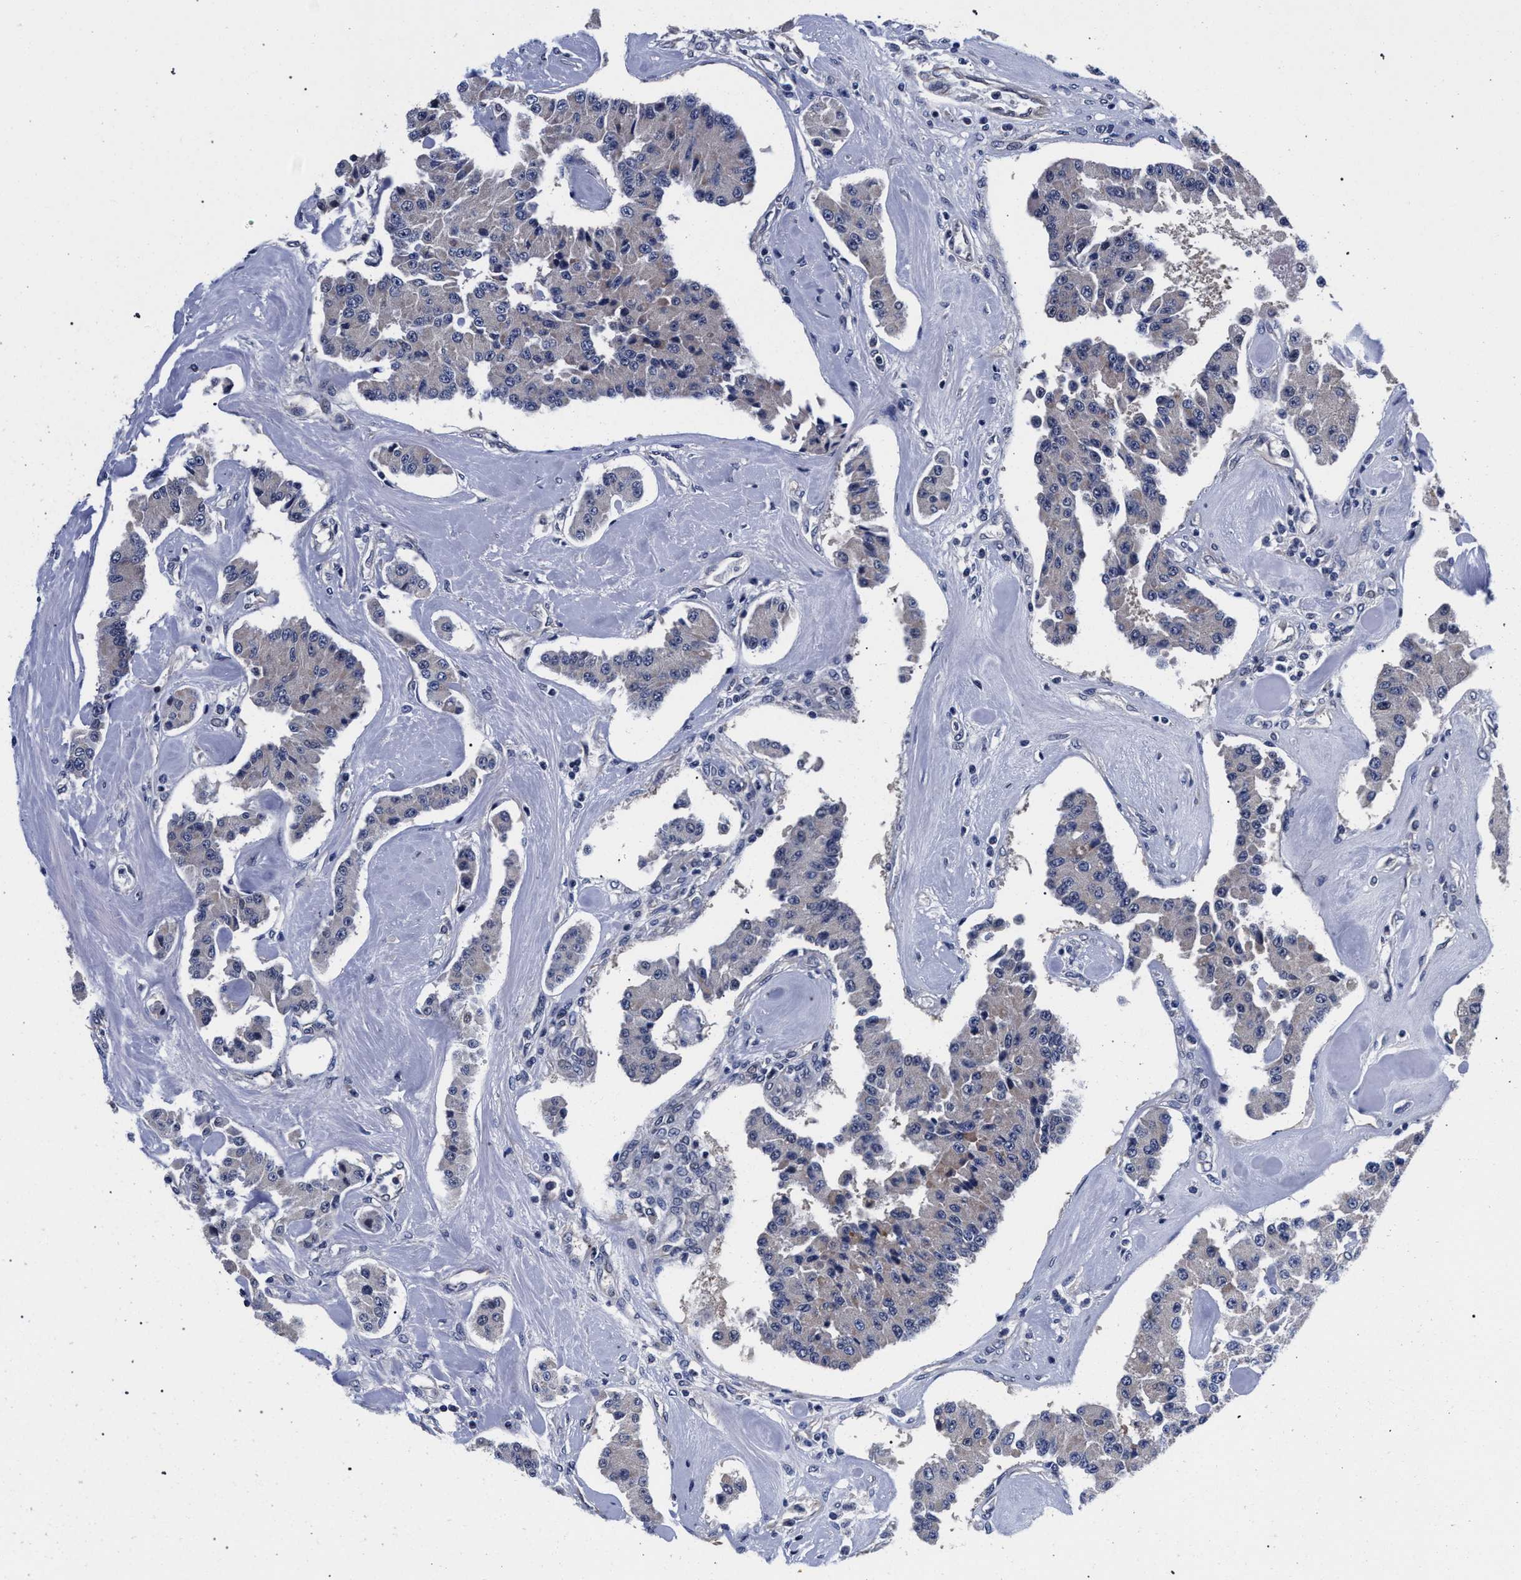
{"staining": {"intensity": "negative", "quantity": "none", "location": "none"}, "tissue": "carcinoid", "cell_type": "Tumor cells", "image_type": "cancer", "snomed": [{"axis": "morphology", "description": "Carcinoid, malignant, NOS"}, {"axis": "topography", "description": "Pancreas"}], "caption": "DAB immunohistochemical staining of carcinoid exhibits no significant positivity in tumor cells.", "gene": "RBM33", "patient": {"sex": "male", "age": 41}}